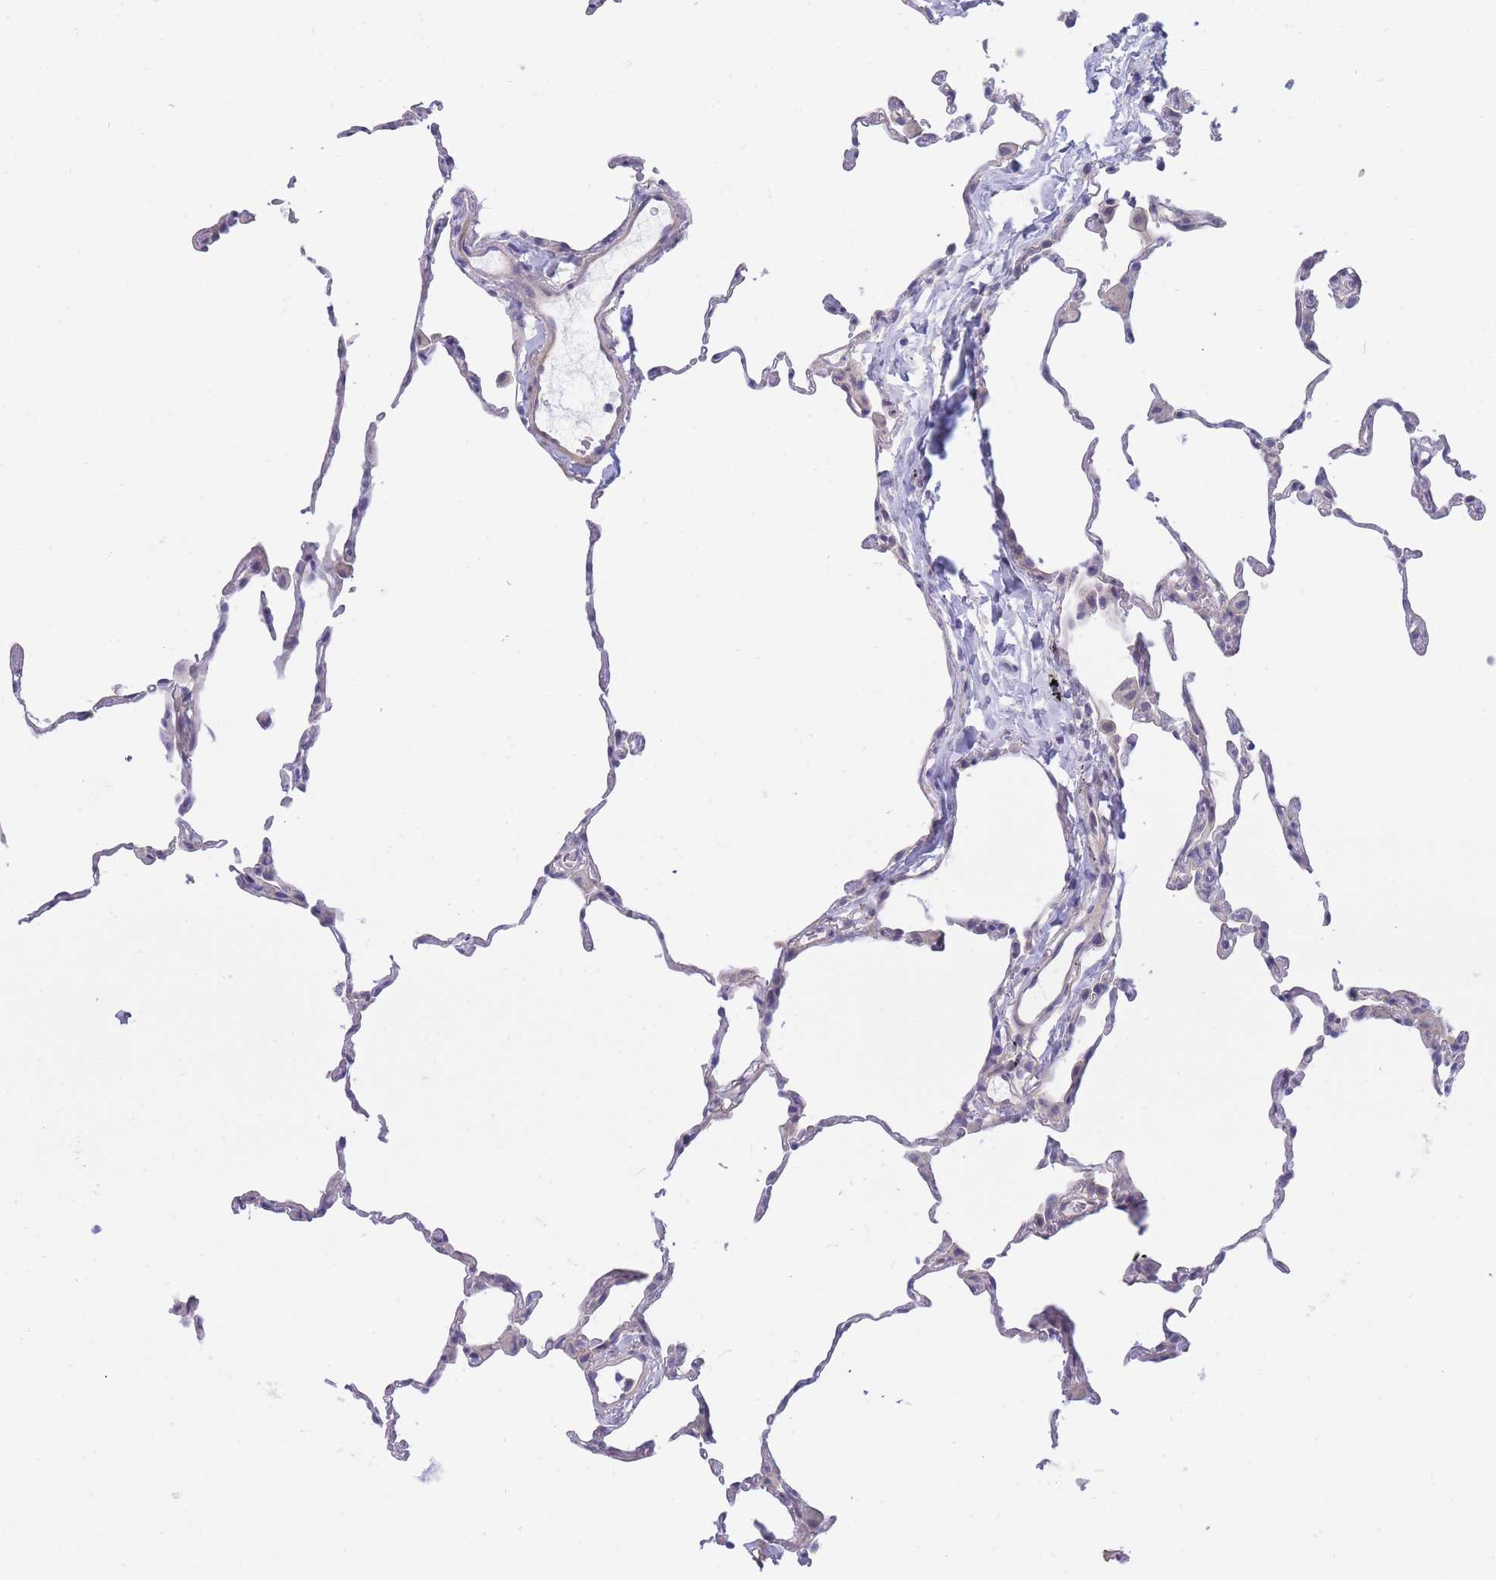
{"staining": {"intensity": "negative", "quantity": "none", "location": "none"}, "tissue": "lung", "cell_type": "Alveolar cells", "image_type": "normal", "snomed": [{"axis": "morphology", "description": "Normal tissue, NOS"}, {"axis": "topography", "description": "Lung"}], "caption": "Immunohistochemistry of benign human lung demonstrates no expression in alveolar cells.", "gene": "SUGT1", "patient": {"sex": "female", "age": 57}}